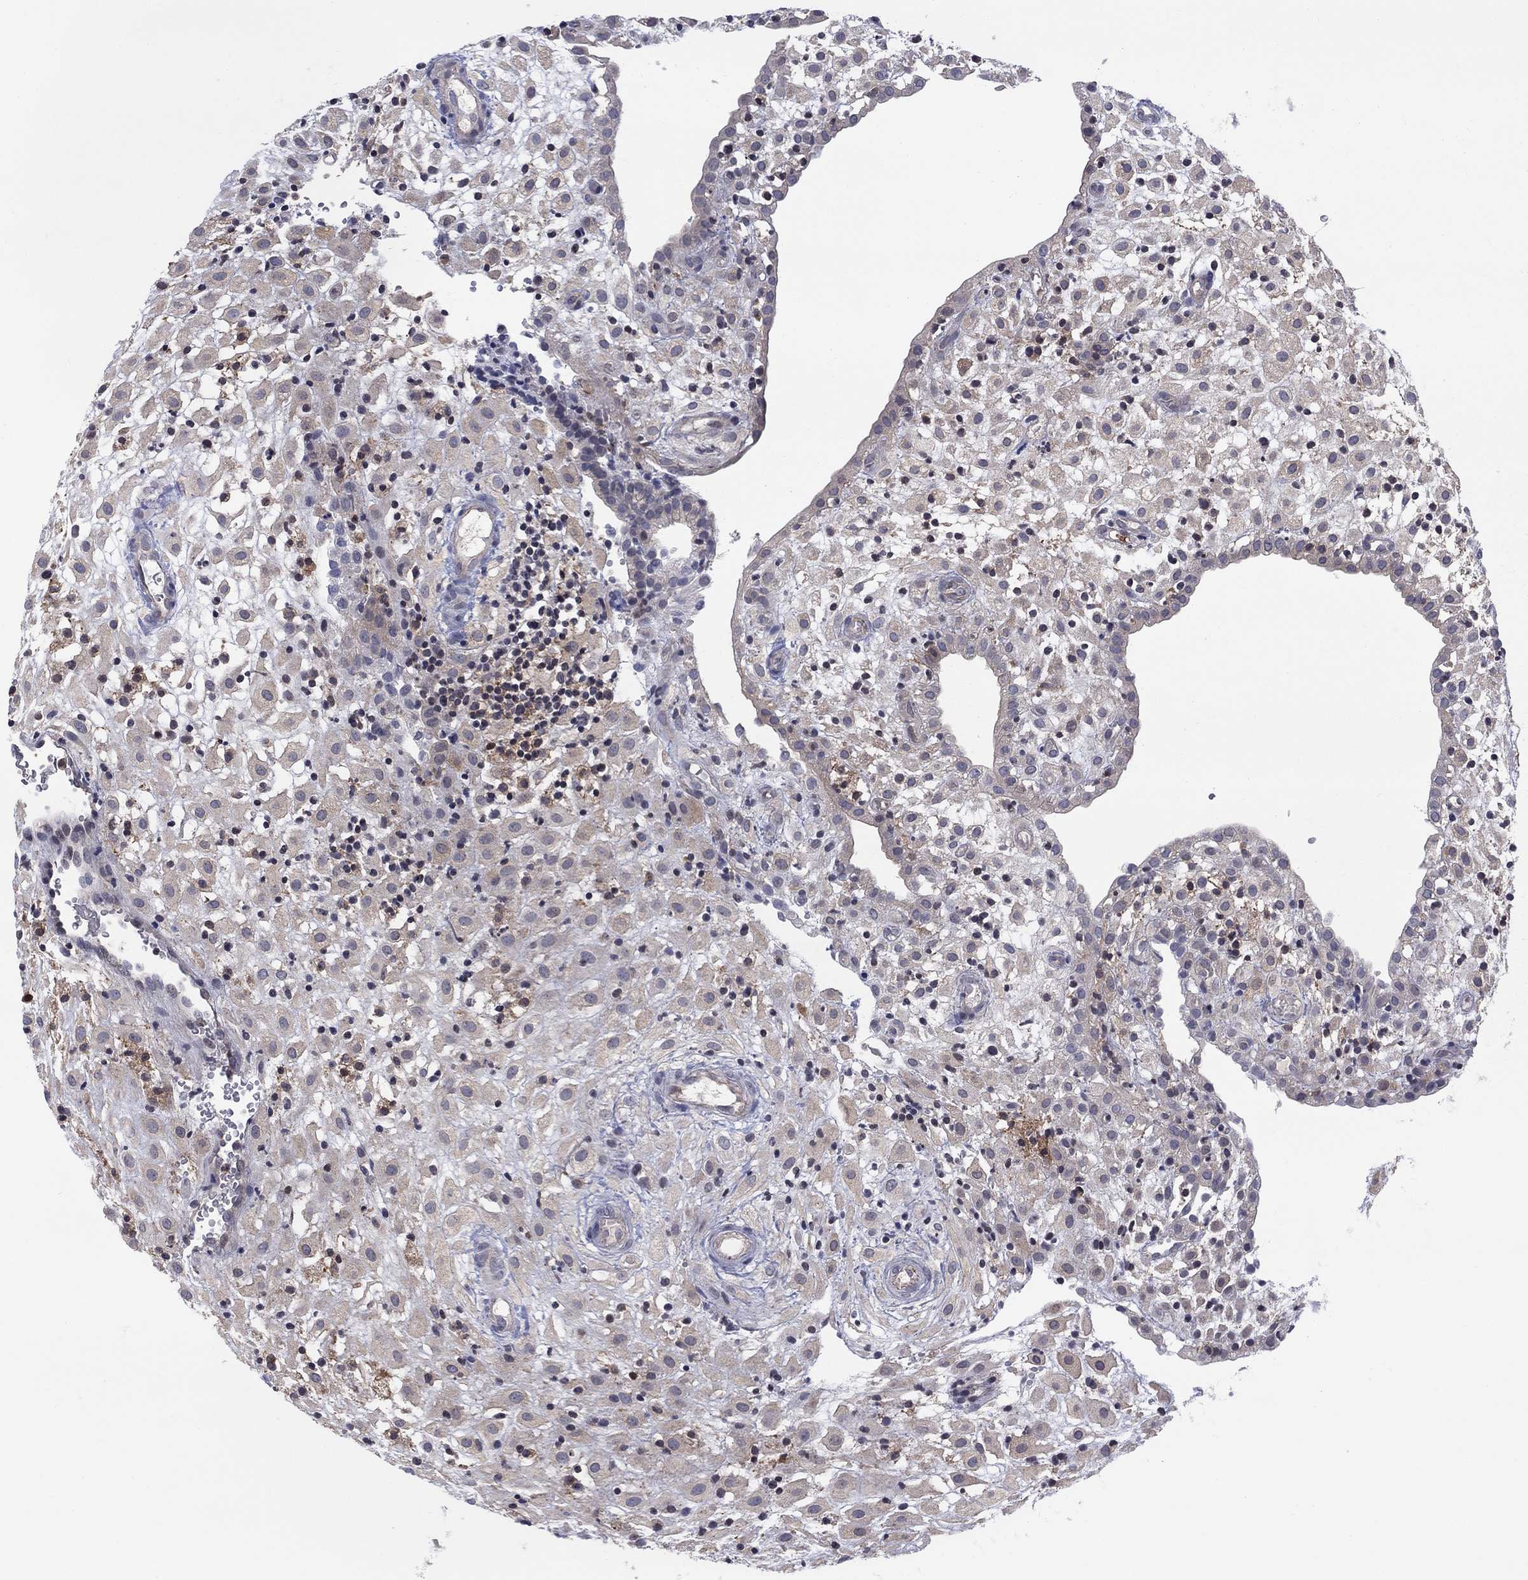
{"staining": {"intensity": "weak", "quantity": "<25%", "location": "cytoplasmic/membranous"}, "tissue": "placenta", "cell_type": "Decidual cells", "image_type": "normal", "snomed": [{"axis": "morphology", "description": "Normal tissue, NOS"}, {"axis": "topography", "description": "Placenta"}], "caption": "DAB (3,3'-diaminobenzidine) immunohistochemical staining of normal human placenta reveals no significant expression in decidual cells. (IHC, brightfield microscopy, high magnification).", "gene": "ZNHIT3", "patient": {"sex": "female", "age": 24}}